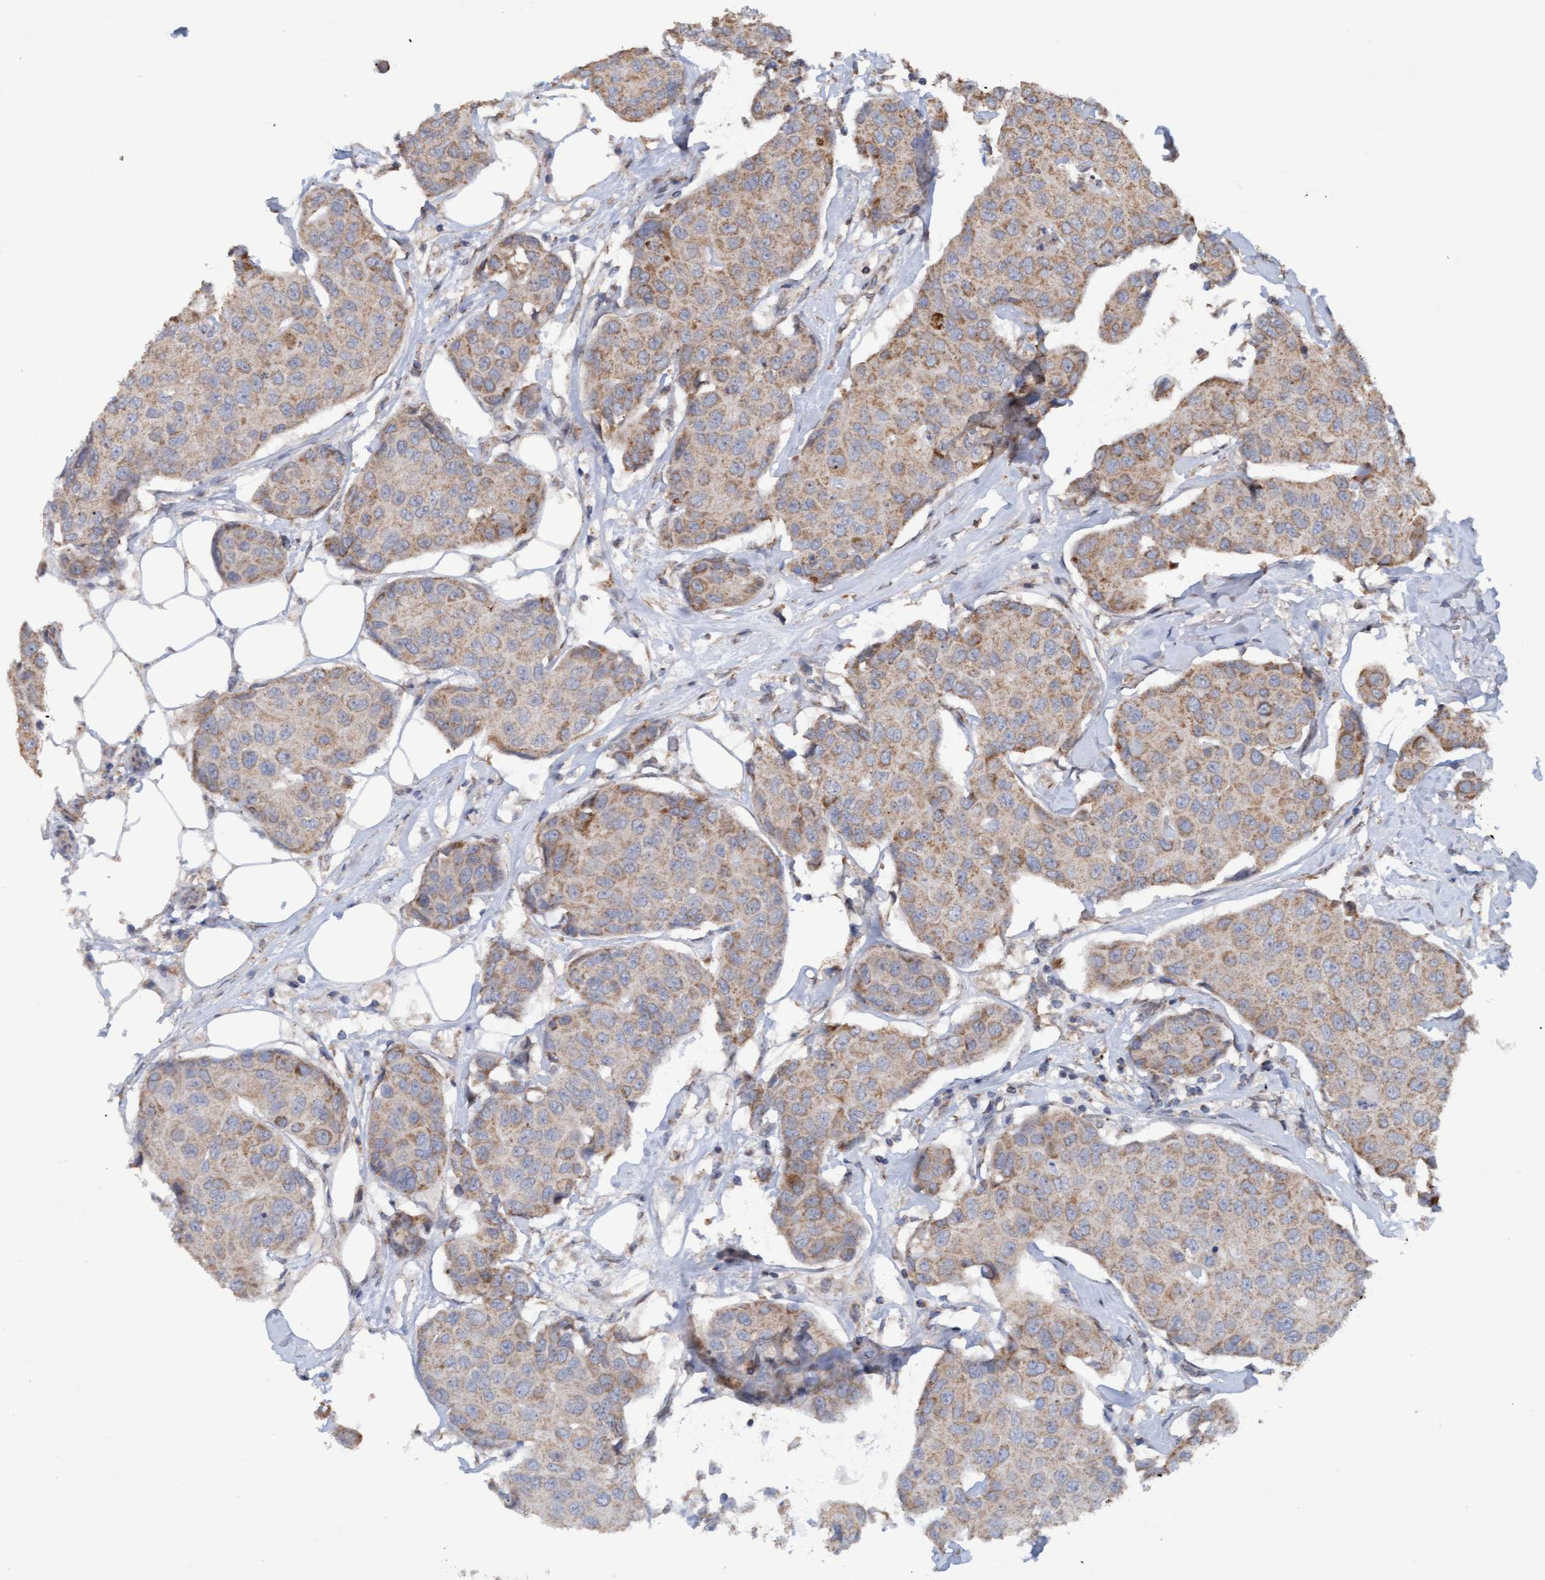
{"staining": {"intensity": "weak", "quantity": ">75%", "location": "cytoplasmic/membranous"}, "tissue": "breast cancer", "cell_type": "Tumor cells", "image_type": "cancer", "snomed": [{"axis": "morphology", "description": "Duct carcinoma"}, {"axis": "topography", "description": "Breast"}], "caption": "Weak cytoplasmic/membranous expression is seen in about >75% of tumor cells in breast cancer.", "gene": "MGLL", "patient": {"sex": "female", "age": 80}}